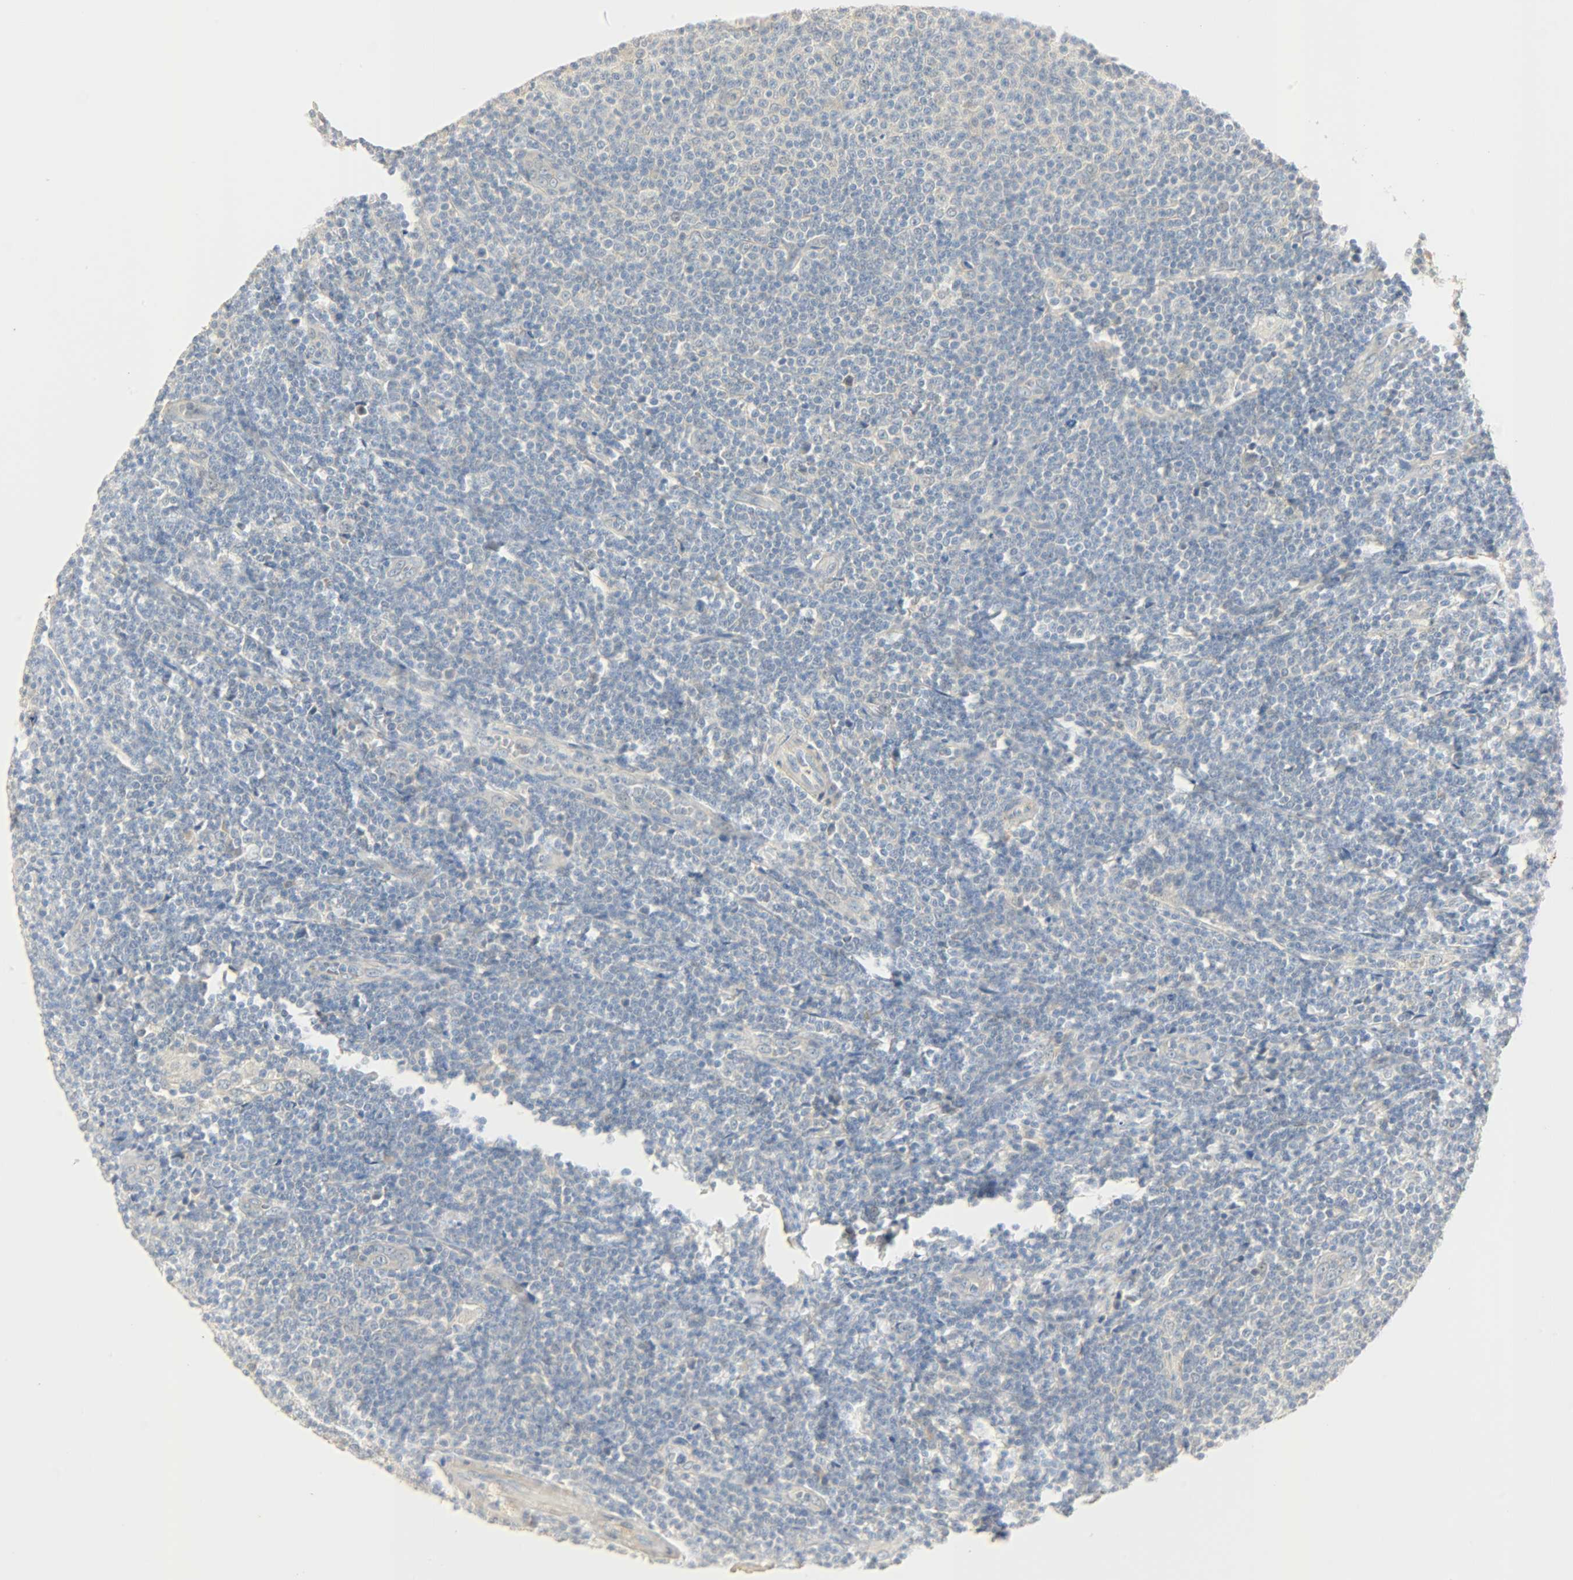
{"staining": {"intensity": "negative", "quantity": "none", "location": "none"}, "tissue": "lymphoma", "cell_type": "Tumor cells", "image_type": "cancer", "snomed": [{"axis": "morphology", "description": "Malignant lymphoma, non-Hodgkin's type, Low grade"}, {"axis": "topography", "description": "Lymph node"}], "caption": "Immunohistochemistry (IHC) of lymphoma reveals no expression in tumor cells.", "gene": "USP13", "patient": {"sex": "male", "age": 66}}